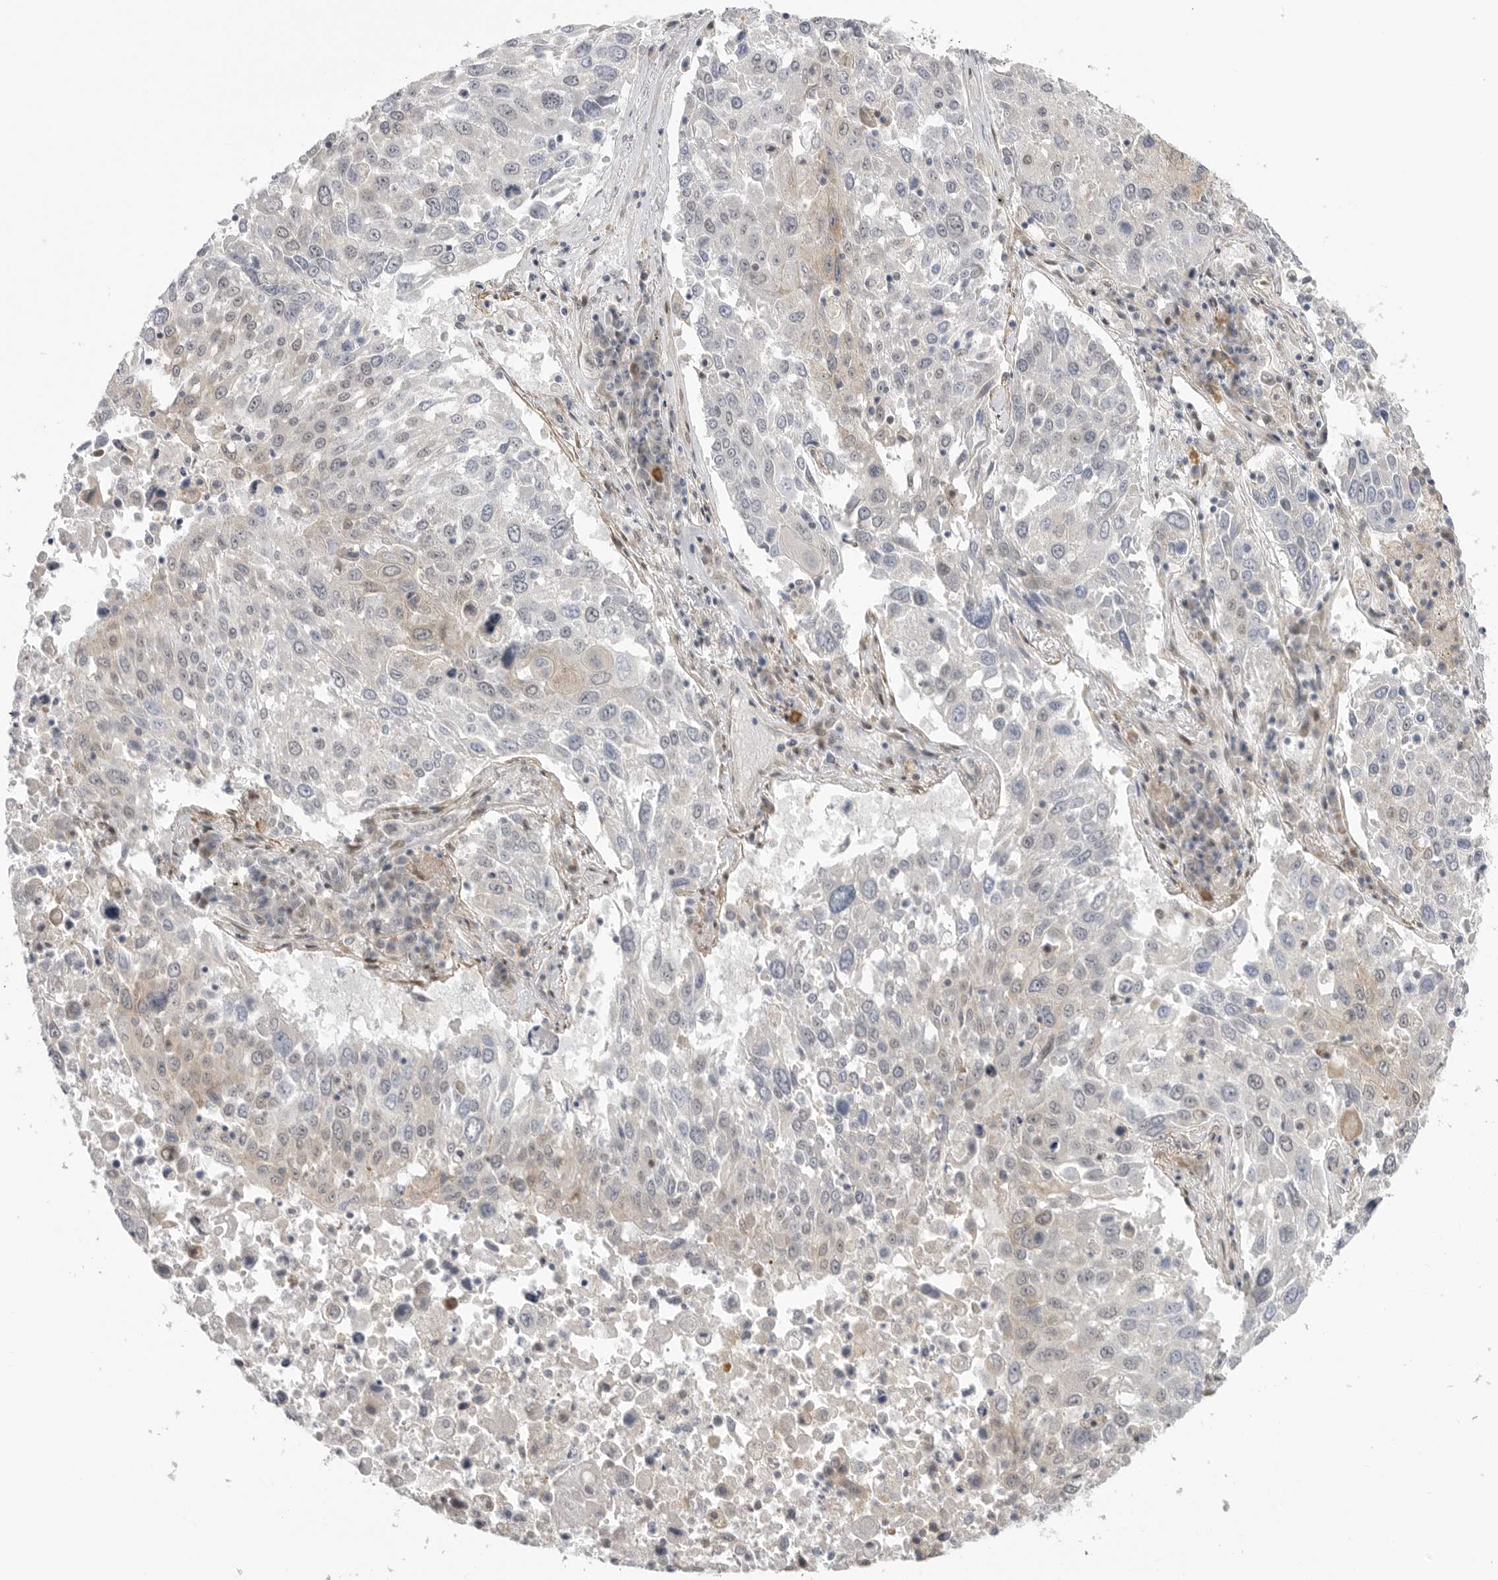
{"staining": {"intensity": "negative", "quantity": "none", "location": "none"}, "tissue": "lung cancer", "cell_type": "Tumor cells", "image_type": "cancer", "snomed": [{"axis": "morphology", "description": "Squamous cell carcinoma, NOS"}, {"axis": "topography", "description": "Lung"}], "caption": "Squamous cell carcinoma (lung) was stained to show a protein in brown. There is no significant staining in tumor cells.", "gene": "GGT6", "patient": {"sex": "male", "age": 65}}